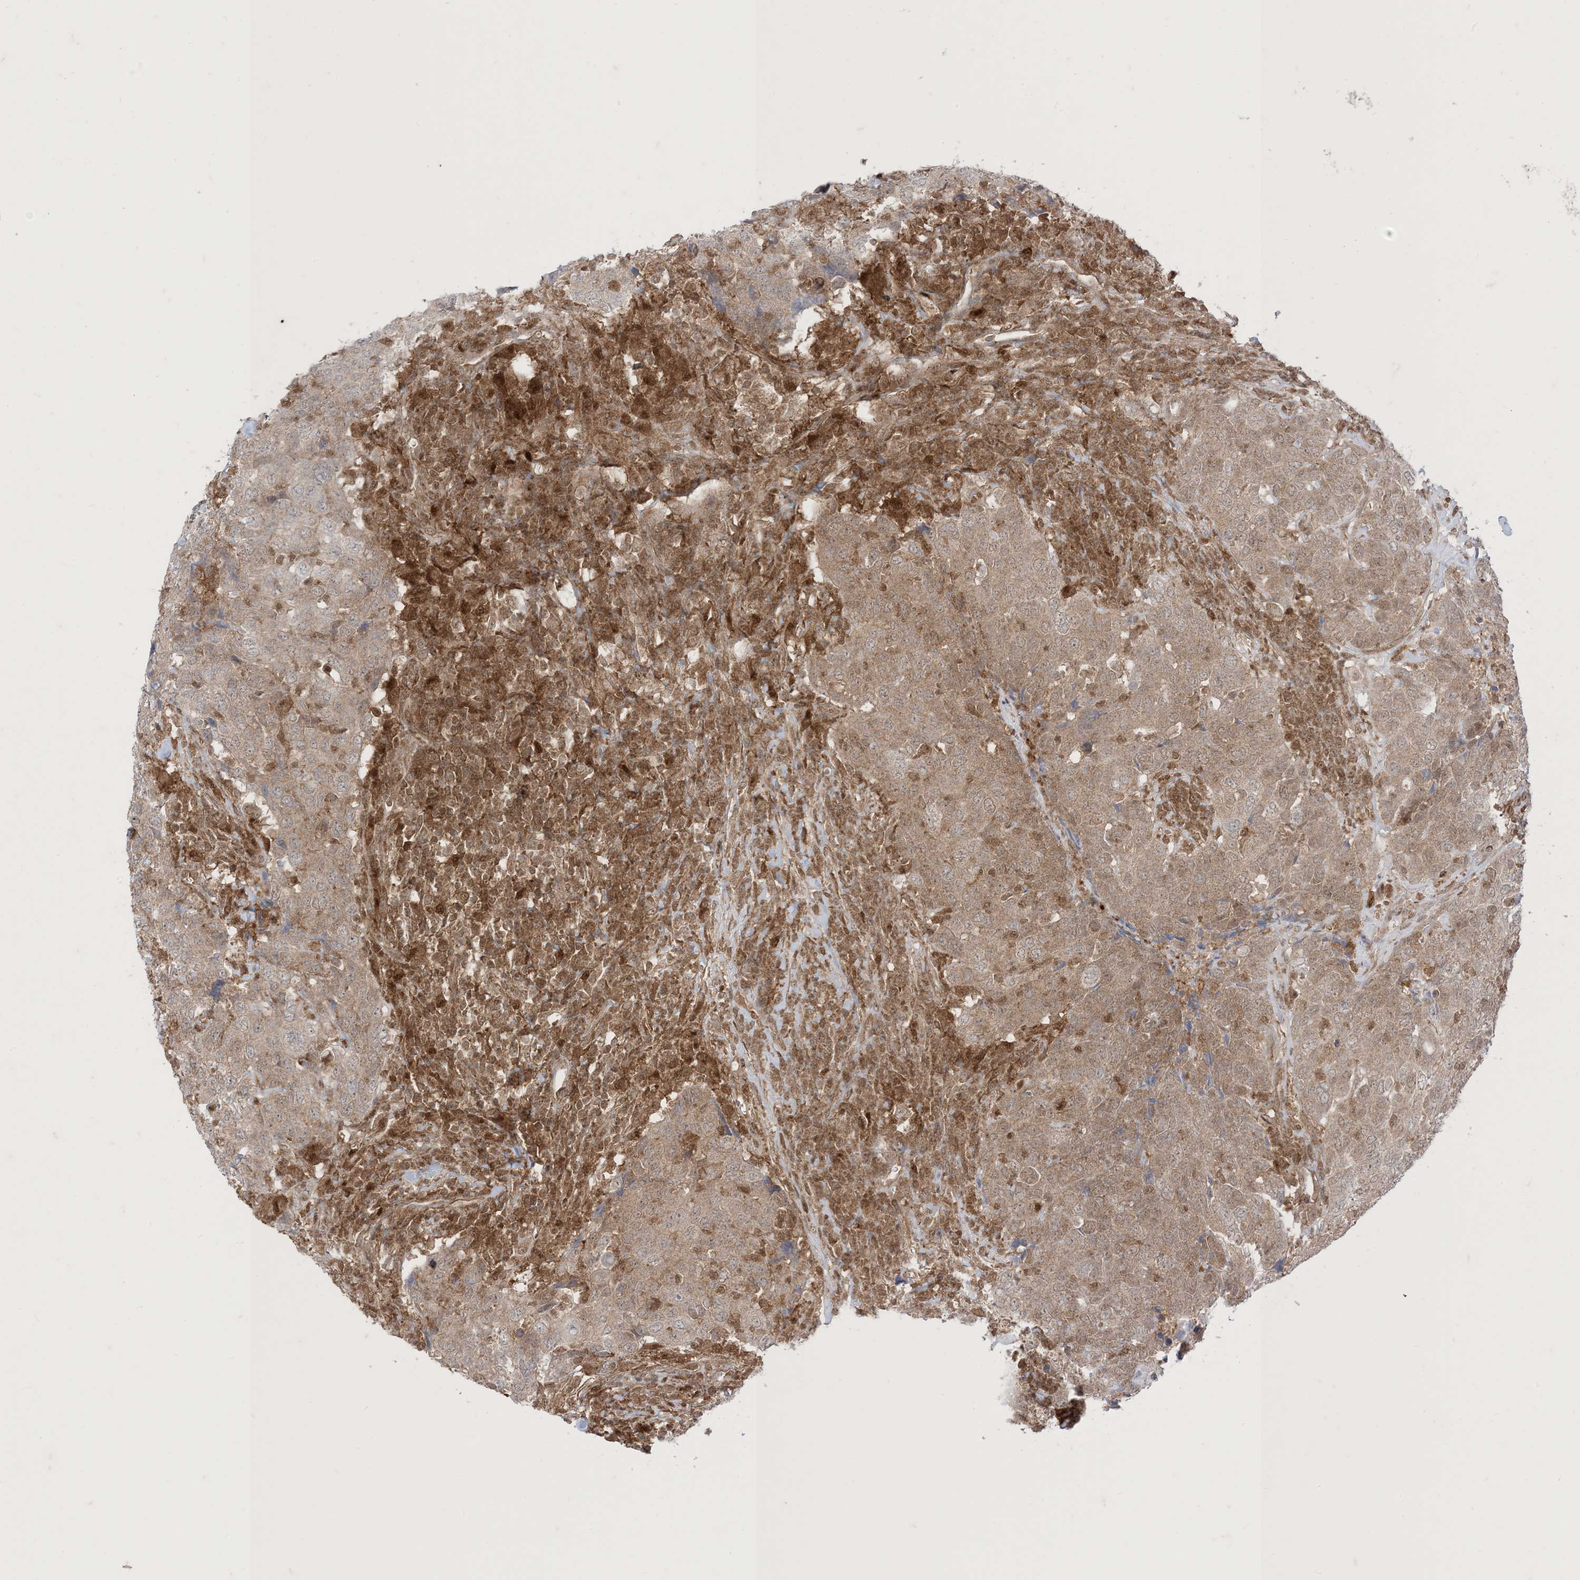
{"staining": {"intensity": "weak", "quantity": "25%-75%", "location": "cytoplasmic/membranous"}, "tissue": "head and neck cancer", "cell_type": "Tumor cells", "image_type": "cancer", "snomed": [{"axis": "morphology", "description": "Squamous cell carcinoma, NOS"}, {"axis": "topography", "description": "Head-Neck"}], "caption": "A brown stain shows weak cytoplasmic/membranous staining of a protein in human head and neck cancer (squamous cell carcinoma) tumor cells.", "gene": "PTPA", "patient": {"sex": "male", "age": 66}}